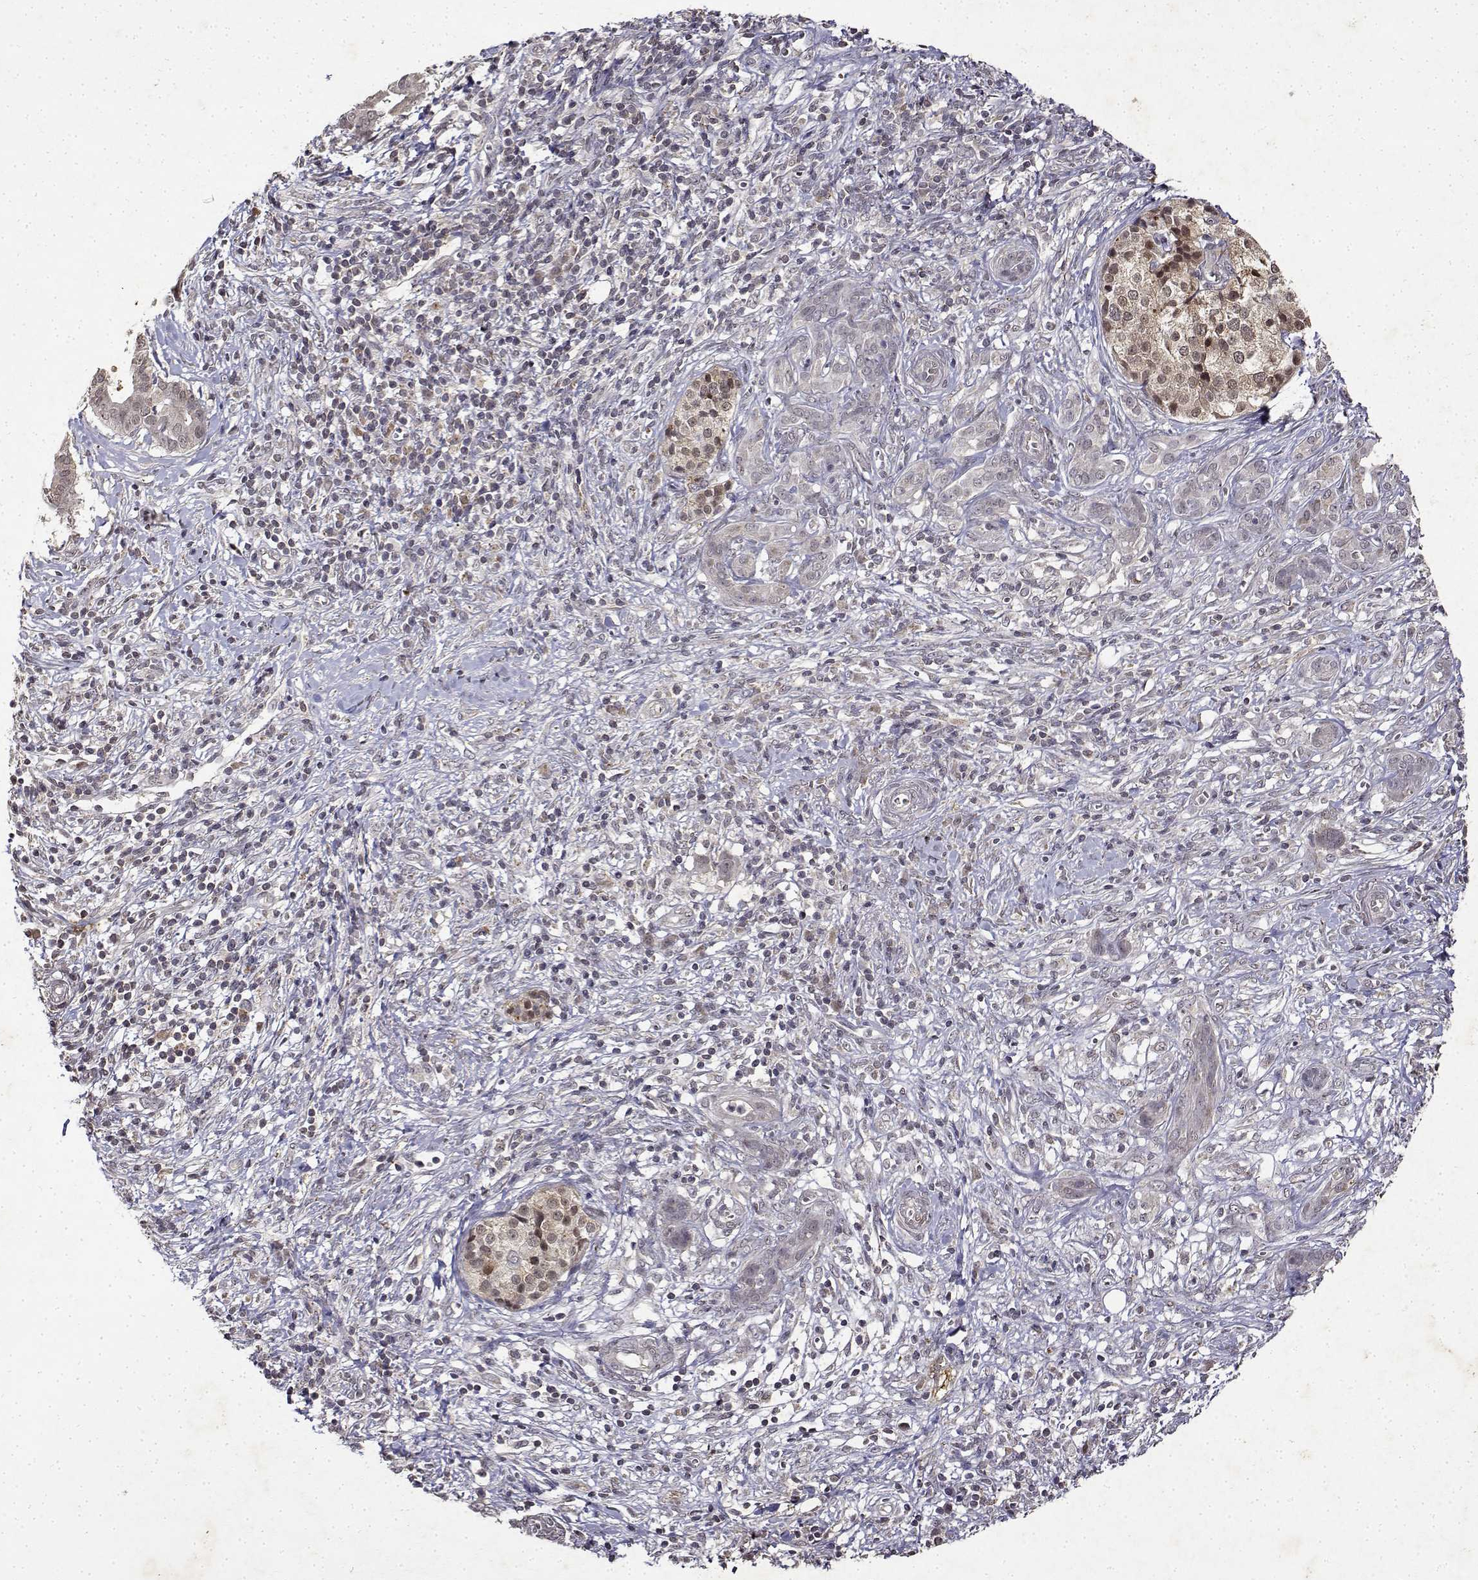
{"staining": {"intensity": "weak", "quantity": "<25%", "location": "cytoplasmic/membranous"}, "tissue": "pancreatic cancer", "cell_type": "Tumor cells", "image_type": "cancer", "snomed": [{"axis": "morphology", "description": "Adenocarcinoma, NOS"}, {"axis": "topography", "description": "Pancreas"}], "caption": "Tumor cells show no significant staining in pancreatic cancer.", "gene": "BDNF", "patient": {"sex": "male", "age": 61}}